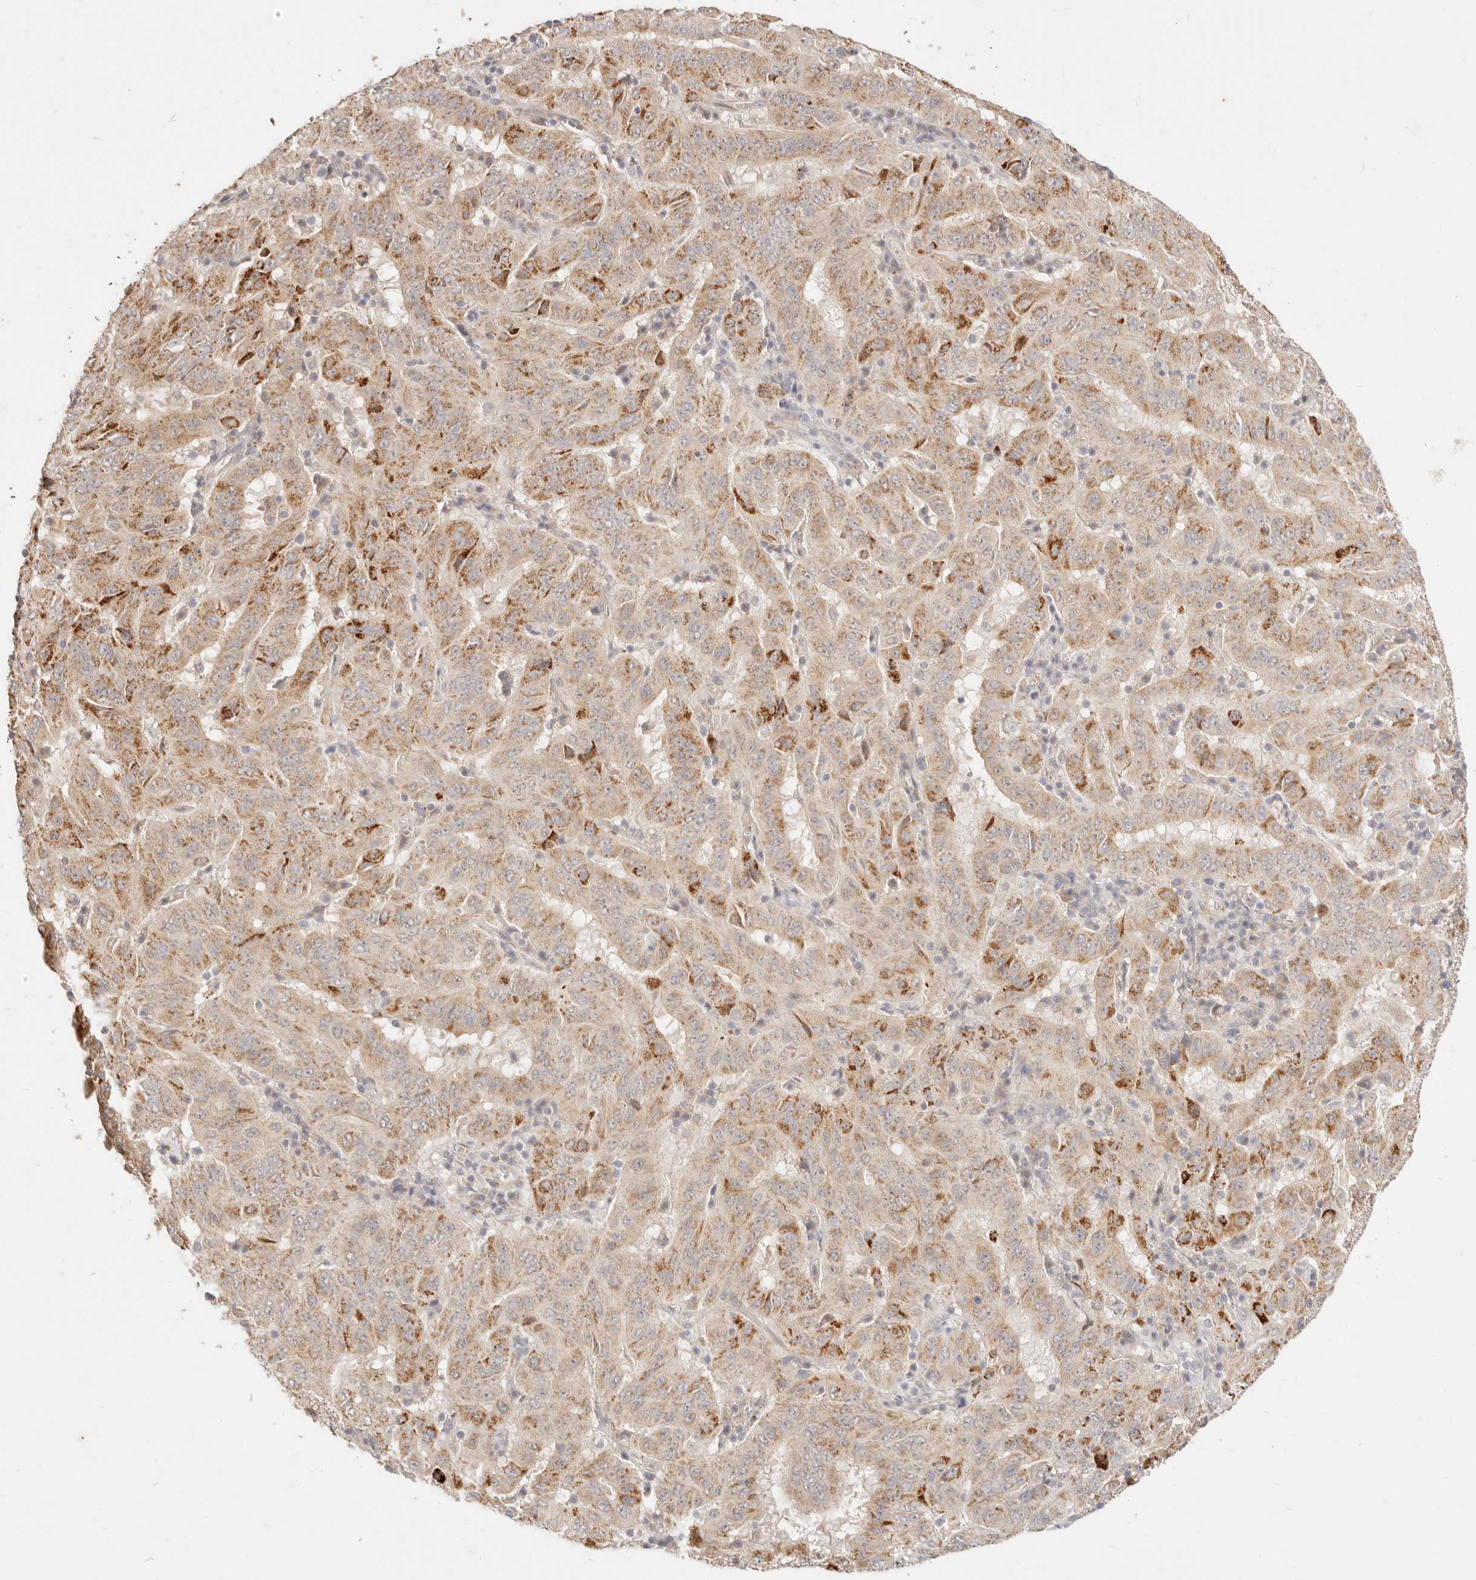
{"staining": {"intensity": "moderate", "quantity": ">75%", "location": "cytoplasmic/membranous"}, "tissue": "pancreatic cancer", "cell_type": "Tumor cells", "image_type": "cancer", "snomed": [{"axis": "morphology", "description": "Adenocarcinoma, NOS"}, {"axis": "topography", "description": "Pancreas"}], "caption": "Moderate cytoplasmic/membranous protein staining is seen in about >75% of tumor cells in pancreatic cancer.", "gene": "RUBCNL", "patient": {"sex": "male", "age": 63}}